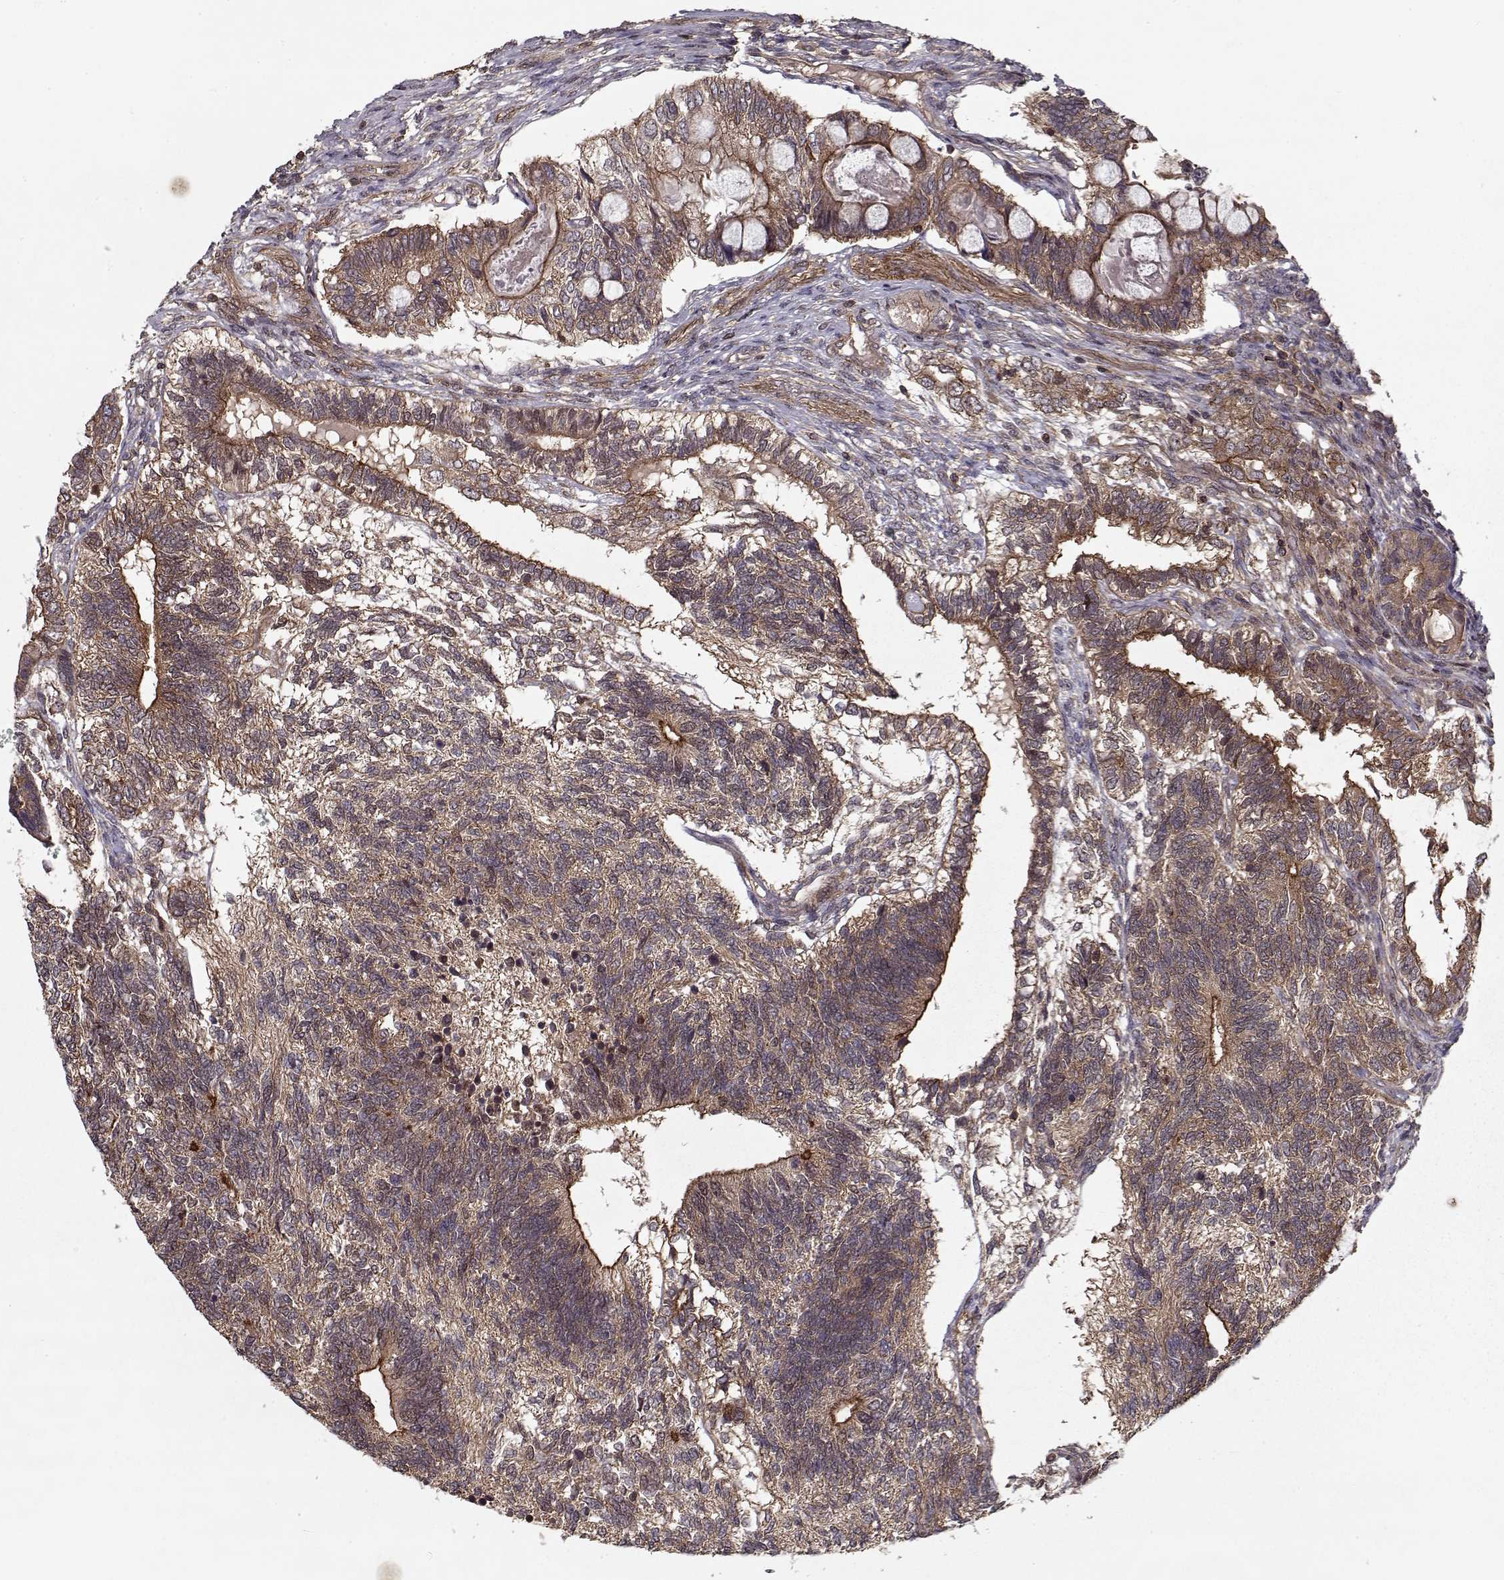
{"staining": {"intensity": "strong", "quantity": "25%-75%", "location": "cytoplasmic/membranous"}, "tissue": "testis cancer", "cell_type": "Tumor cells", "image_type": "cancer", "snomed": [{"axis": "morphology", "description": "Seminoma, NOS"}, {"axis": "morphology", "description": "Carcinoma, Embryonal, NOS"}, {"axis": "topography", "description": "Testis"}], "caption": "Testis seminoma stained with a brown dye displays strong cytoplasmic/membranous positive staining in about 25%-75% of tumor cells.", "gene": "PPP1R12A", "patient": {"sex": "male", "age": 41}}